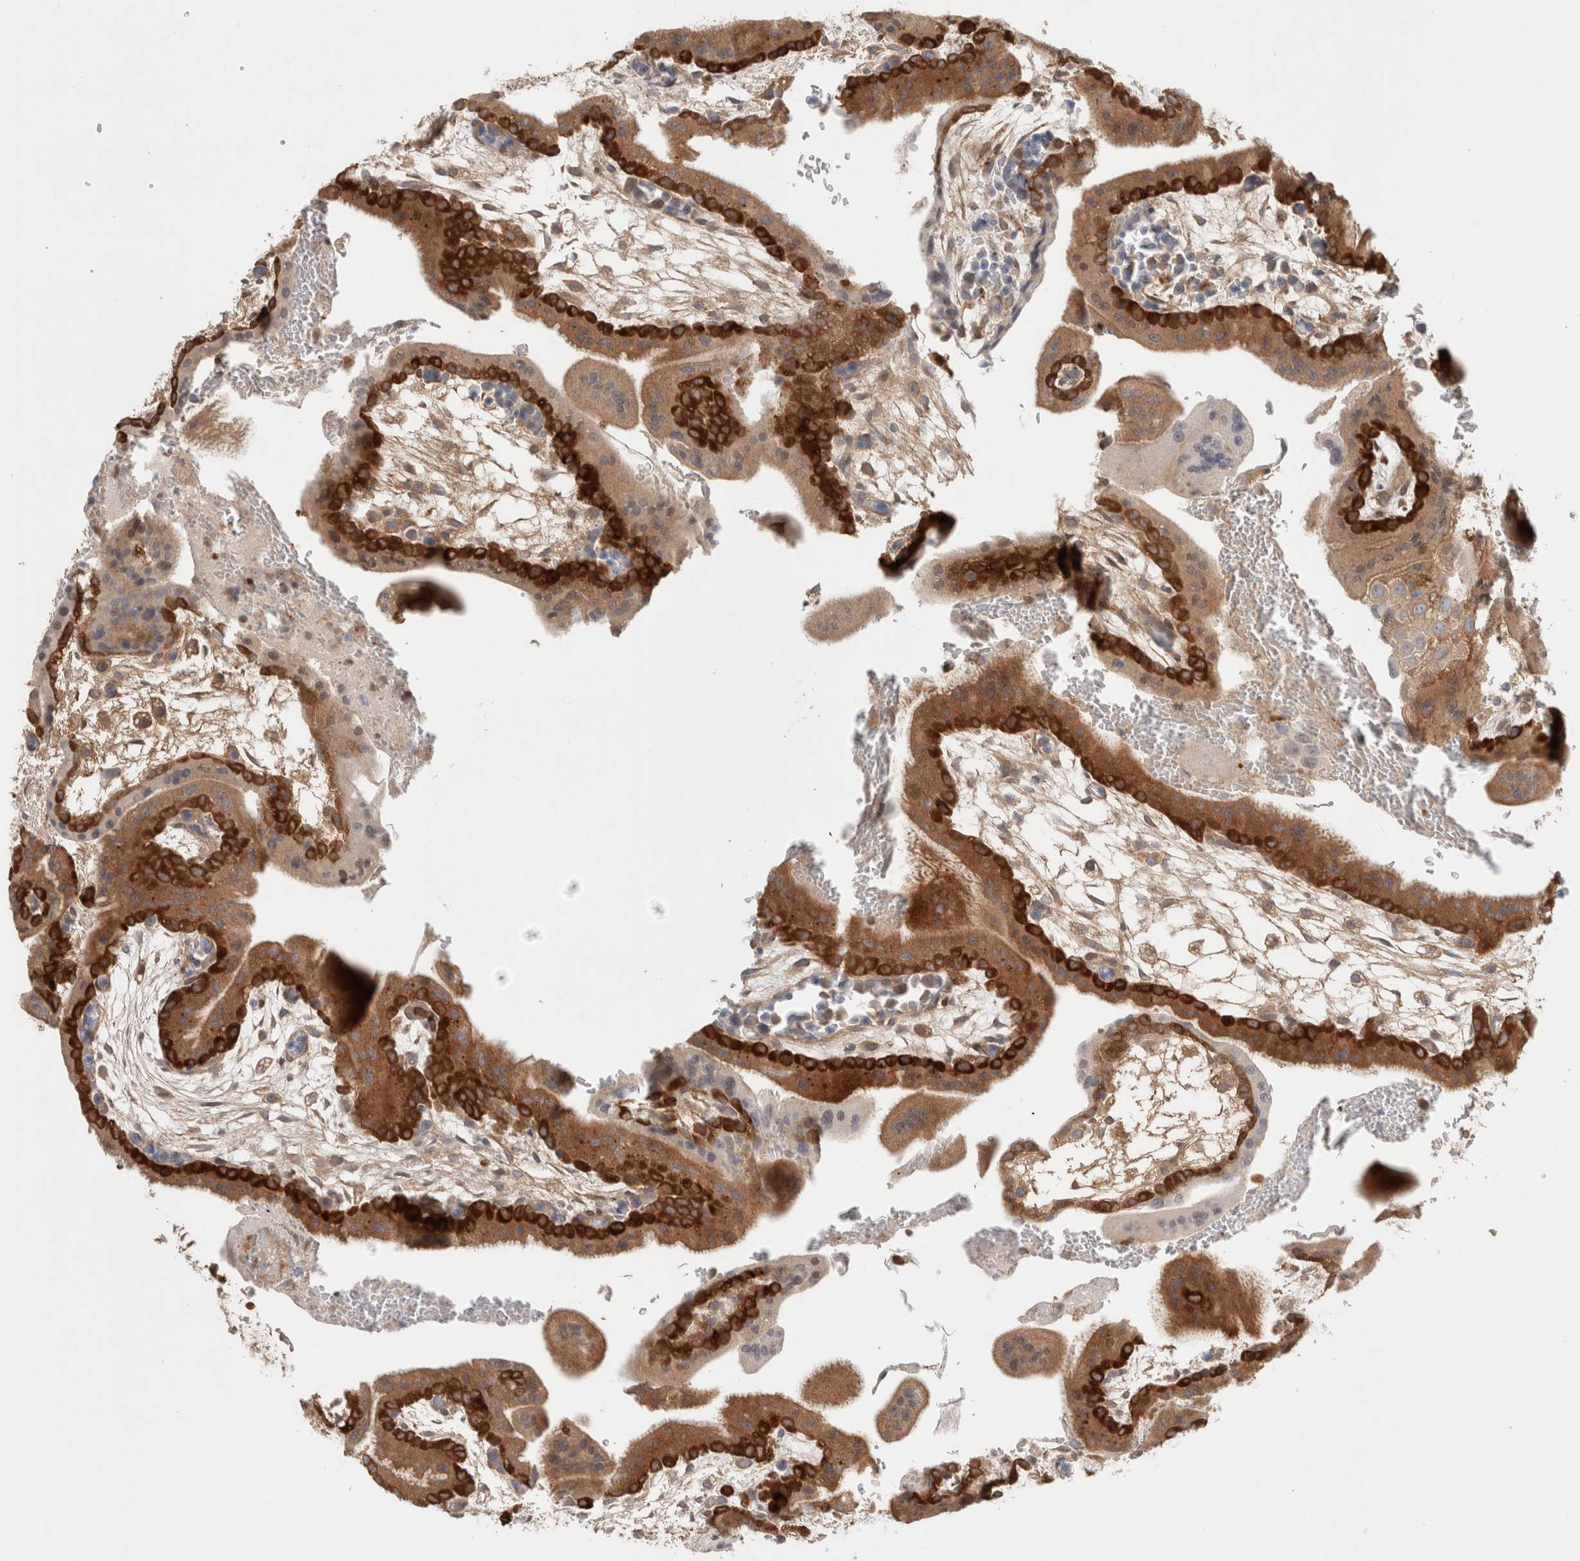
{"staining": {"intensity": "moderate", "quantity": ">75%", "location": "cytoplasmic/membranous"}, "tissue": "placenta", "cell_type": "Decidual cells", "image_type": "normal", "snomed": [{"axis": "morphology", "description": "Normal tissue, NOS"}, {"axis": "topography", "description": "Placenta"}], "caption": "Brown immunohistochemical staining in unremarkable human placenta exhibits moderate cytoplasmic/membranous expression in approximately >75% of decidual cells.", "gene": "KLHL14", "patient": {"sex": "female", "age": 35}}